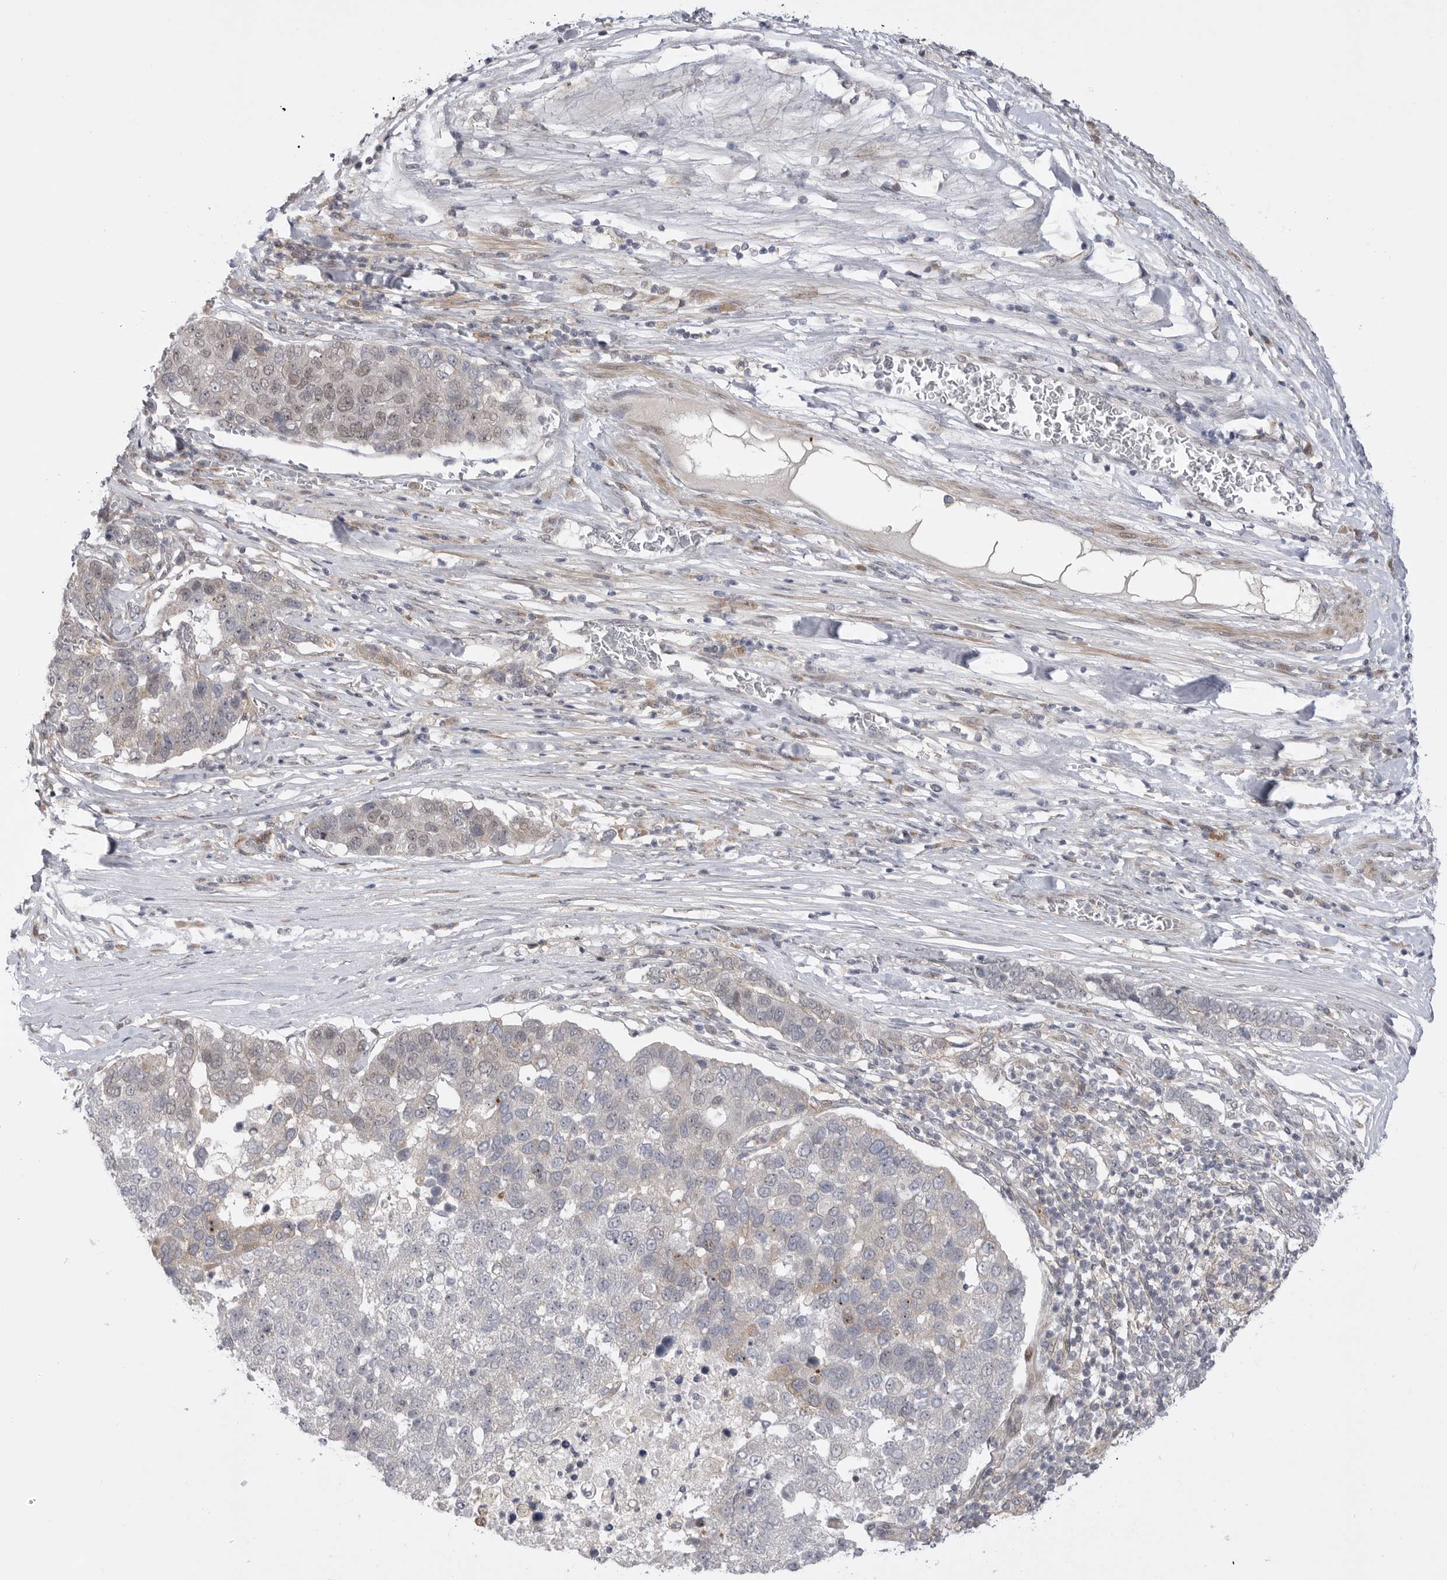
{"staining": {"intensity": "weak", "quantity": "<25%", "location": "nuclear"}, "tissue": "pancreatic cancer", "cell_type": "Tumor cells", "image_type": "cancer", "snomed": [{"axis": "morphology", "description": "Adenocarcinoma, NOS"}, {"axis": "topography", "description": "Pancreas"}], "caption": "IHC histopathology image of neoplastic tissue: human pancreatic cancer stained with DAB (3,3'-diaminobenzidine) displays no significant protein positivity in tumor cells.", "gene": "GGT6", "patient": {"sex": "female", "age": 61}}